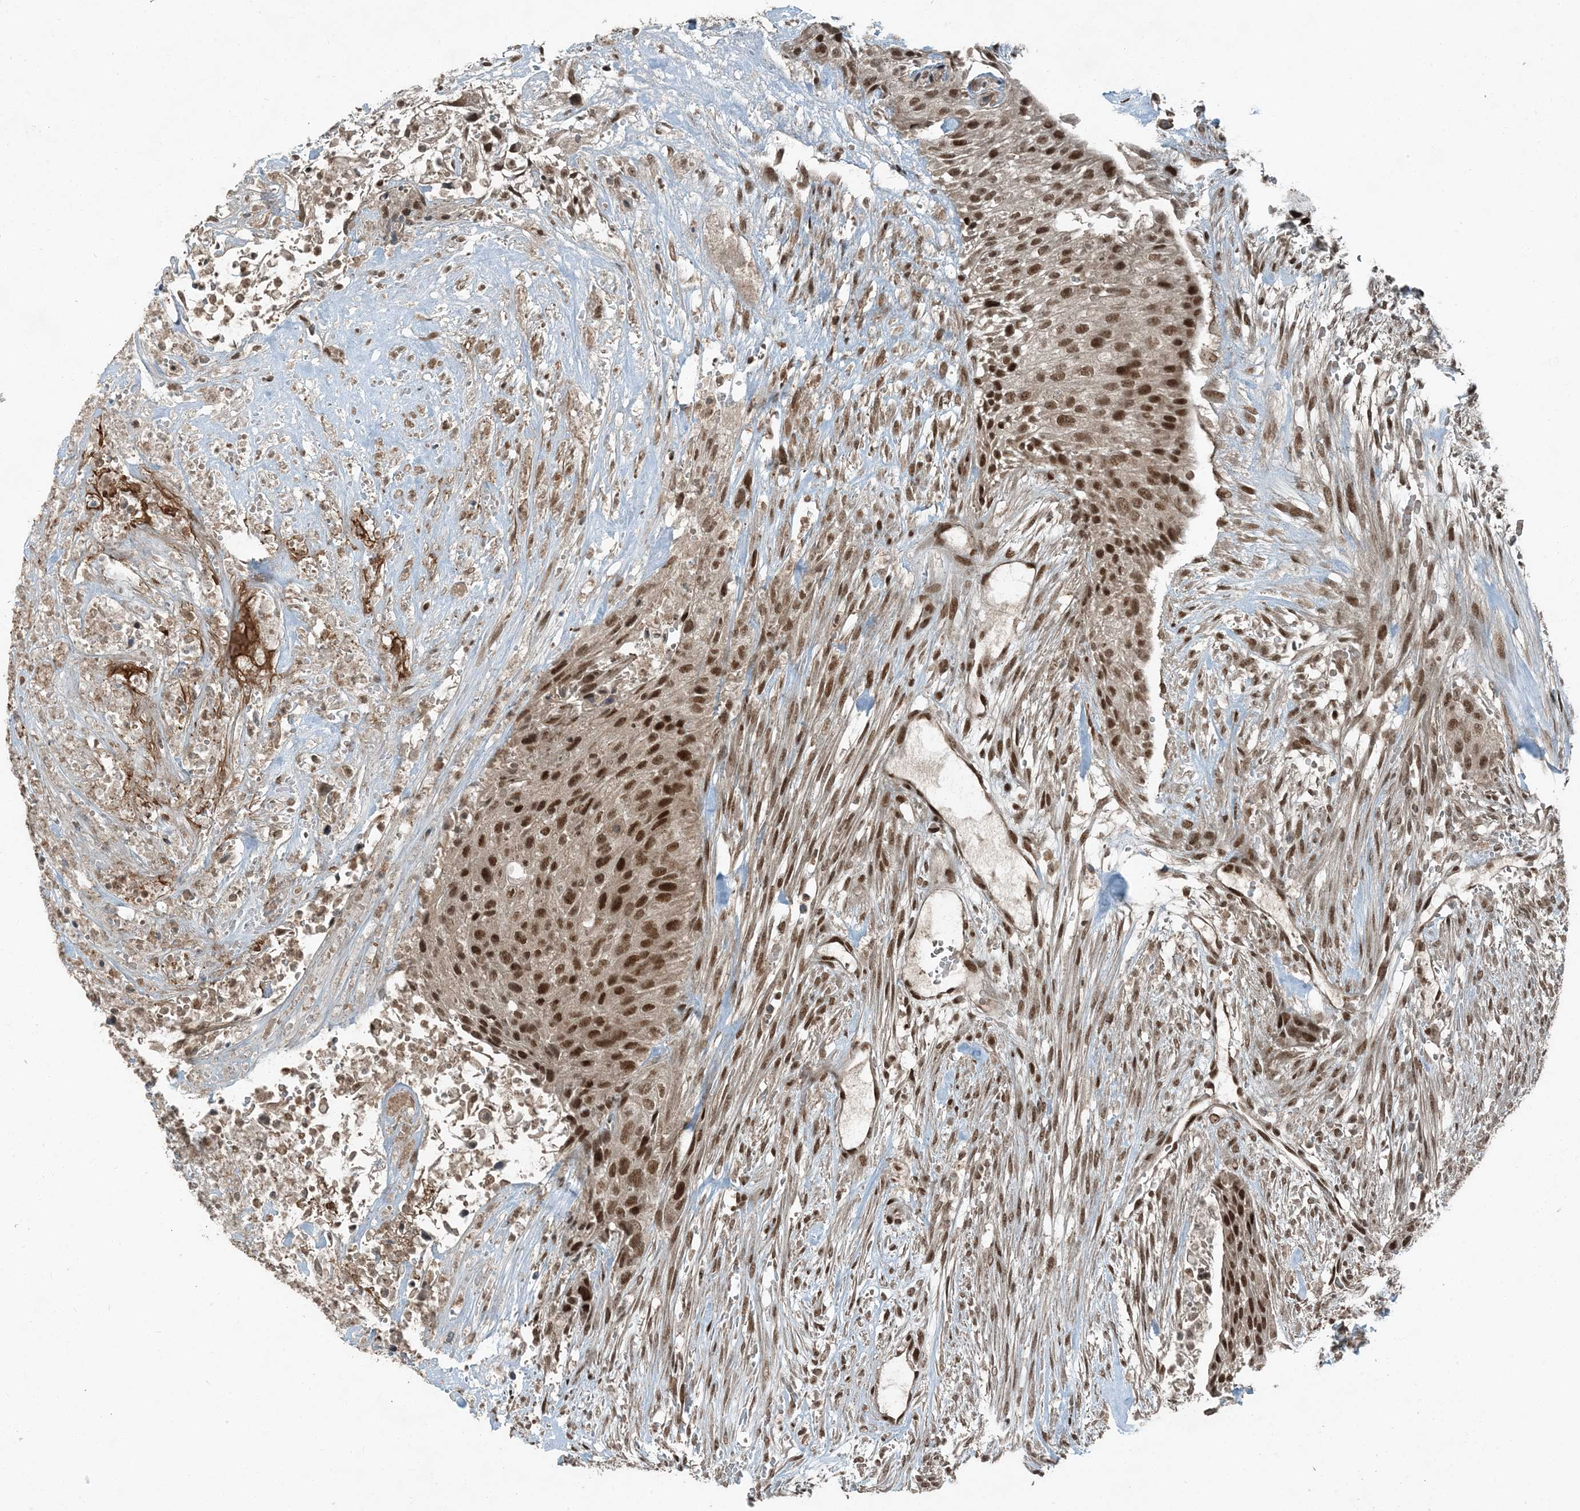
{"staining": {"intensity": "strong", "quantity": ">75%", "location": "nuclear"}, "tissue": "urothelial cancer", "cell_type": "Tumor cells", "image_type": "cancer", "snomed": [{"axis": "morphology", "description": "Urothelial carcinoma, High grade"}, {"axis": "topography", "description": "Urinary bladder"}], "caption": "Tumor cells exhibit high levels of strong nuclear positivity in approximately >75% of cells in human high-grade urothelial carcinoma.", "gene": "TRAPPC12", "patient": {"sex": "male", "age": 35}}